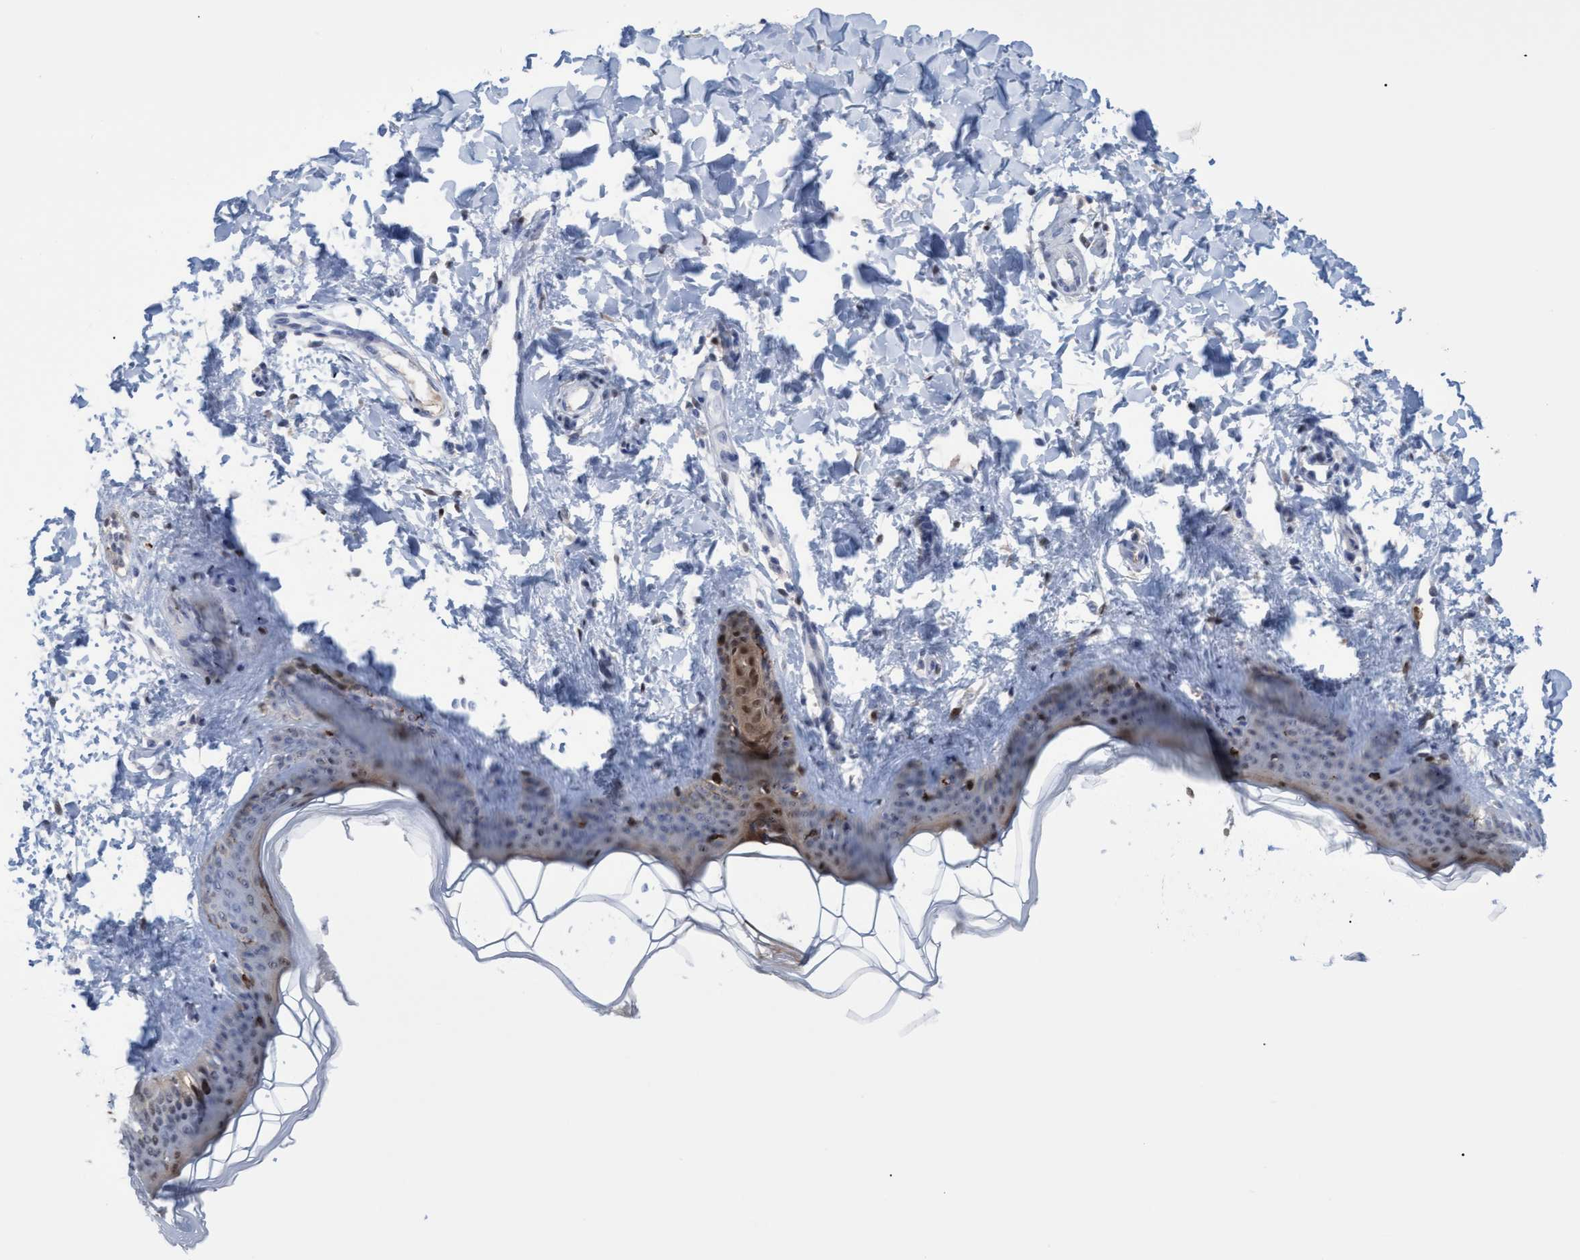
{"staining": {"intensity": "negative", "quantity": "none", "location": "none"}, "tissue": "skin", "cell_type": "Fibroblasts", "image_type": "normal", "snomed": [{"axis": "morphology", "description": "Normal tissue, NOS"}, {"axis": "topography", "description": "Skin"}], "caption": "This is an immunohistochemistry histopathology image of benign human skin. There is no positivity in fibroblasts.", "gene": "PINX1", "patient": {"sex": "female", "age": 17}}